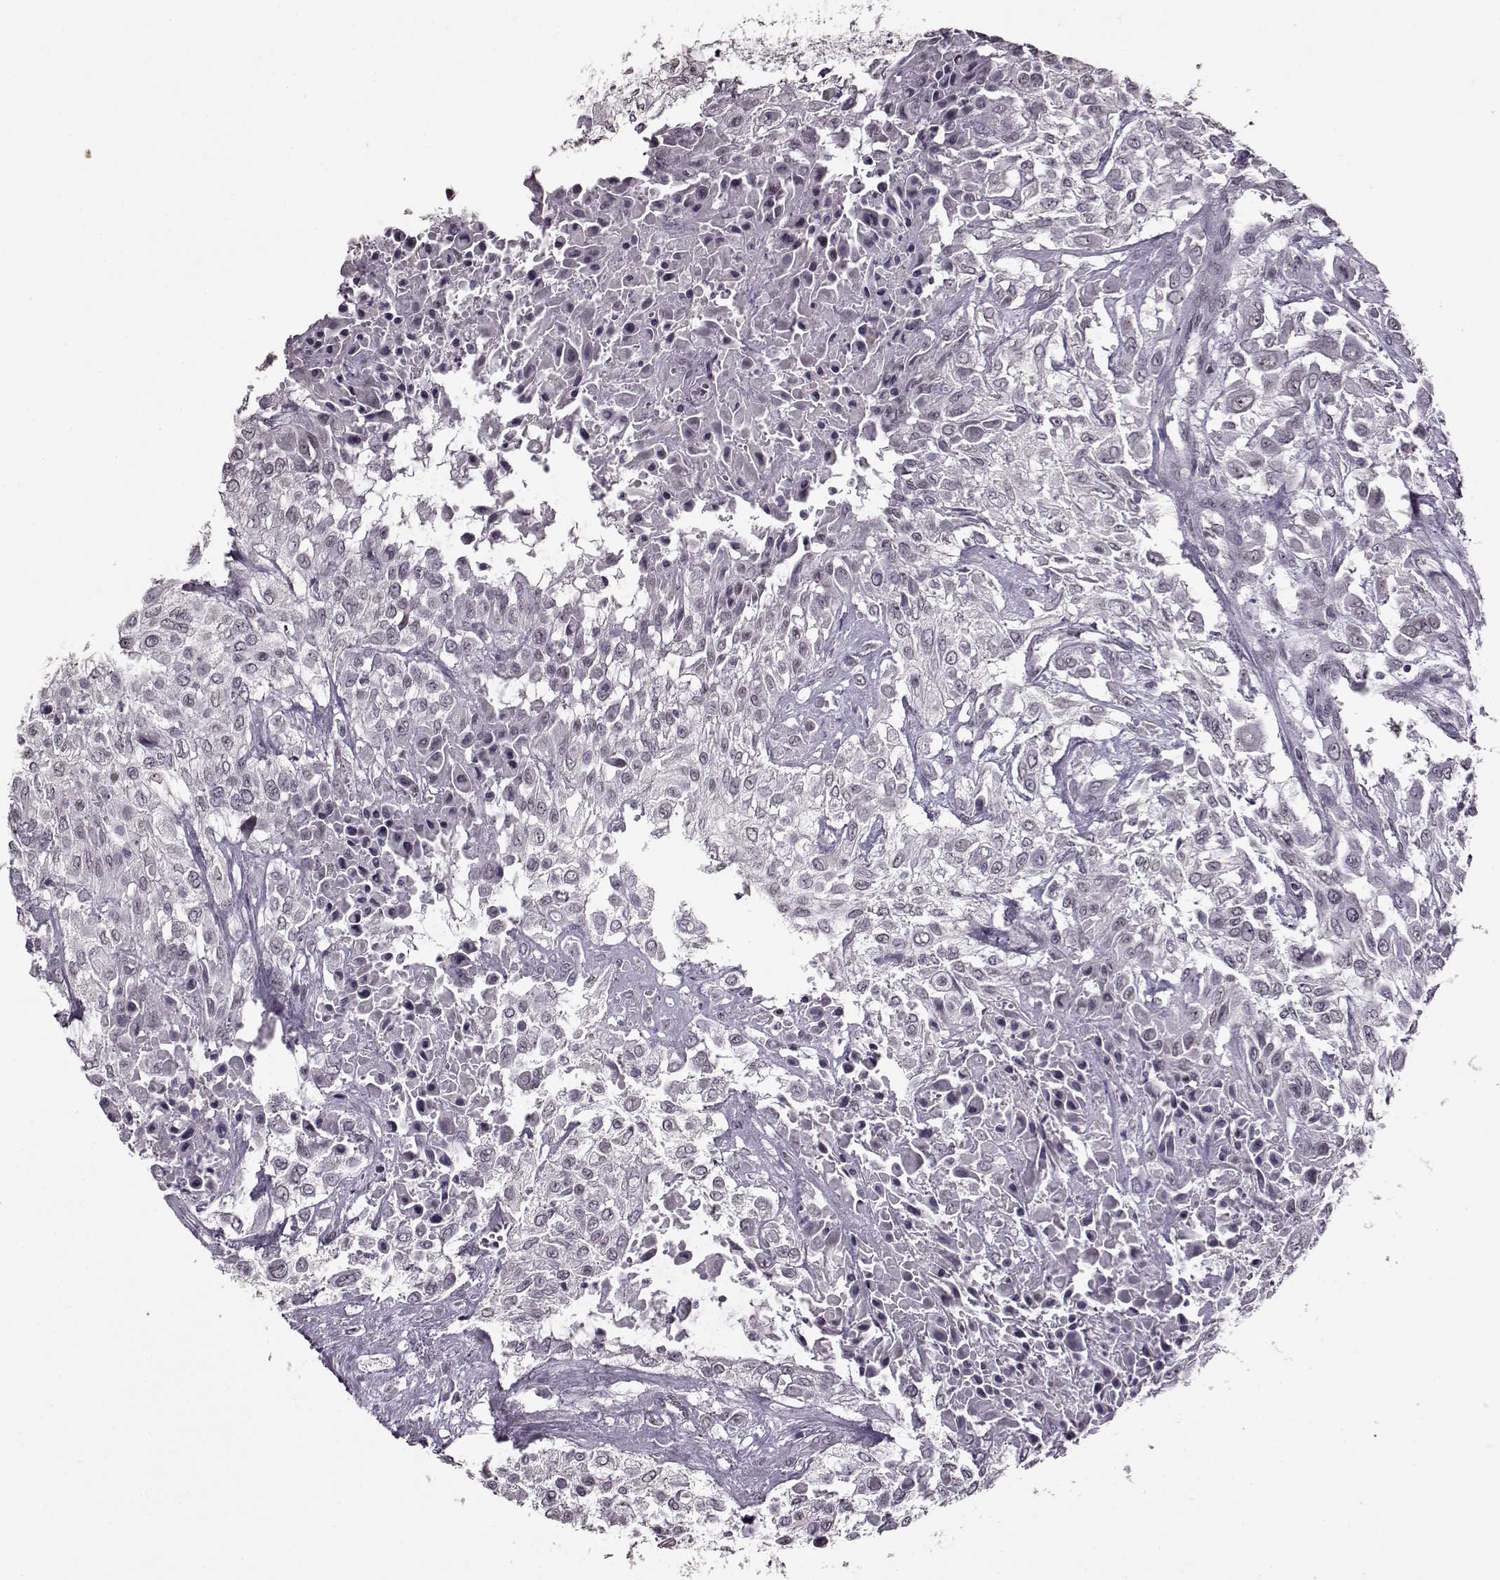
{"staining": {"intensity": "negative", "quantity": "none", "location": "none"}, "tissue": "urothelial cancer", "cell_type": "Tumor cells", "image_type": "cancer", "snomed": [{"axis": "morphology", "description": "Urothelial carcinoma, High grade"}, {"axis": "topography", "description": "Urinary bladder"}], "caption": "High power microscopy histopathology image of an IHC image of high-grade urothelial carcinoma, revealing no significant positivity in tumor cells. The staining is performed using DAB brown chromogen with nuclei counter-stained in using hematoxylin.", "gene": "STX1B", "patient": {"sex": "male", "age": 57}}